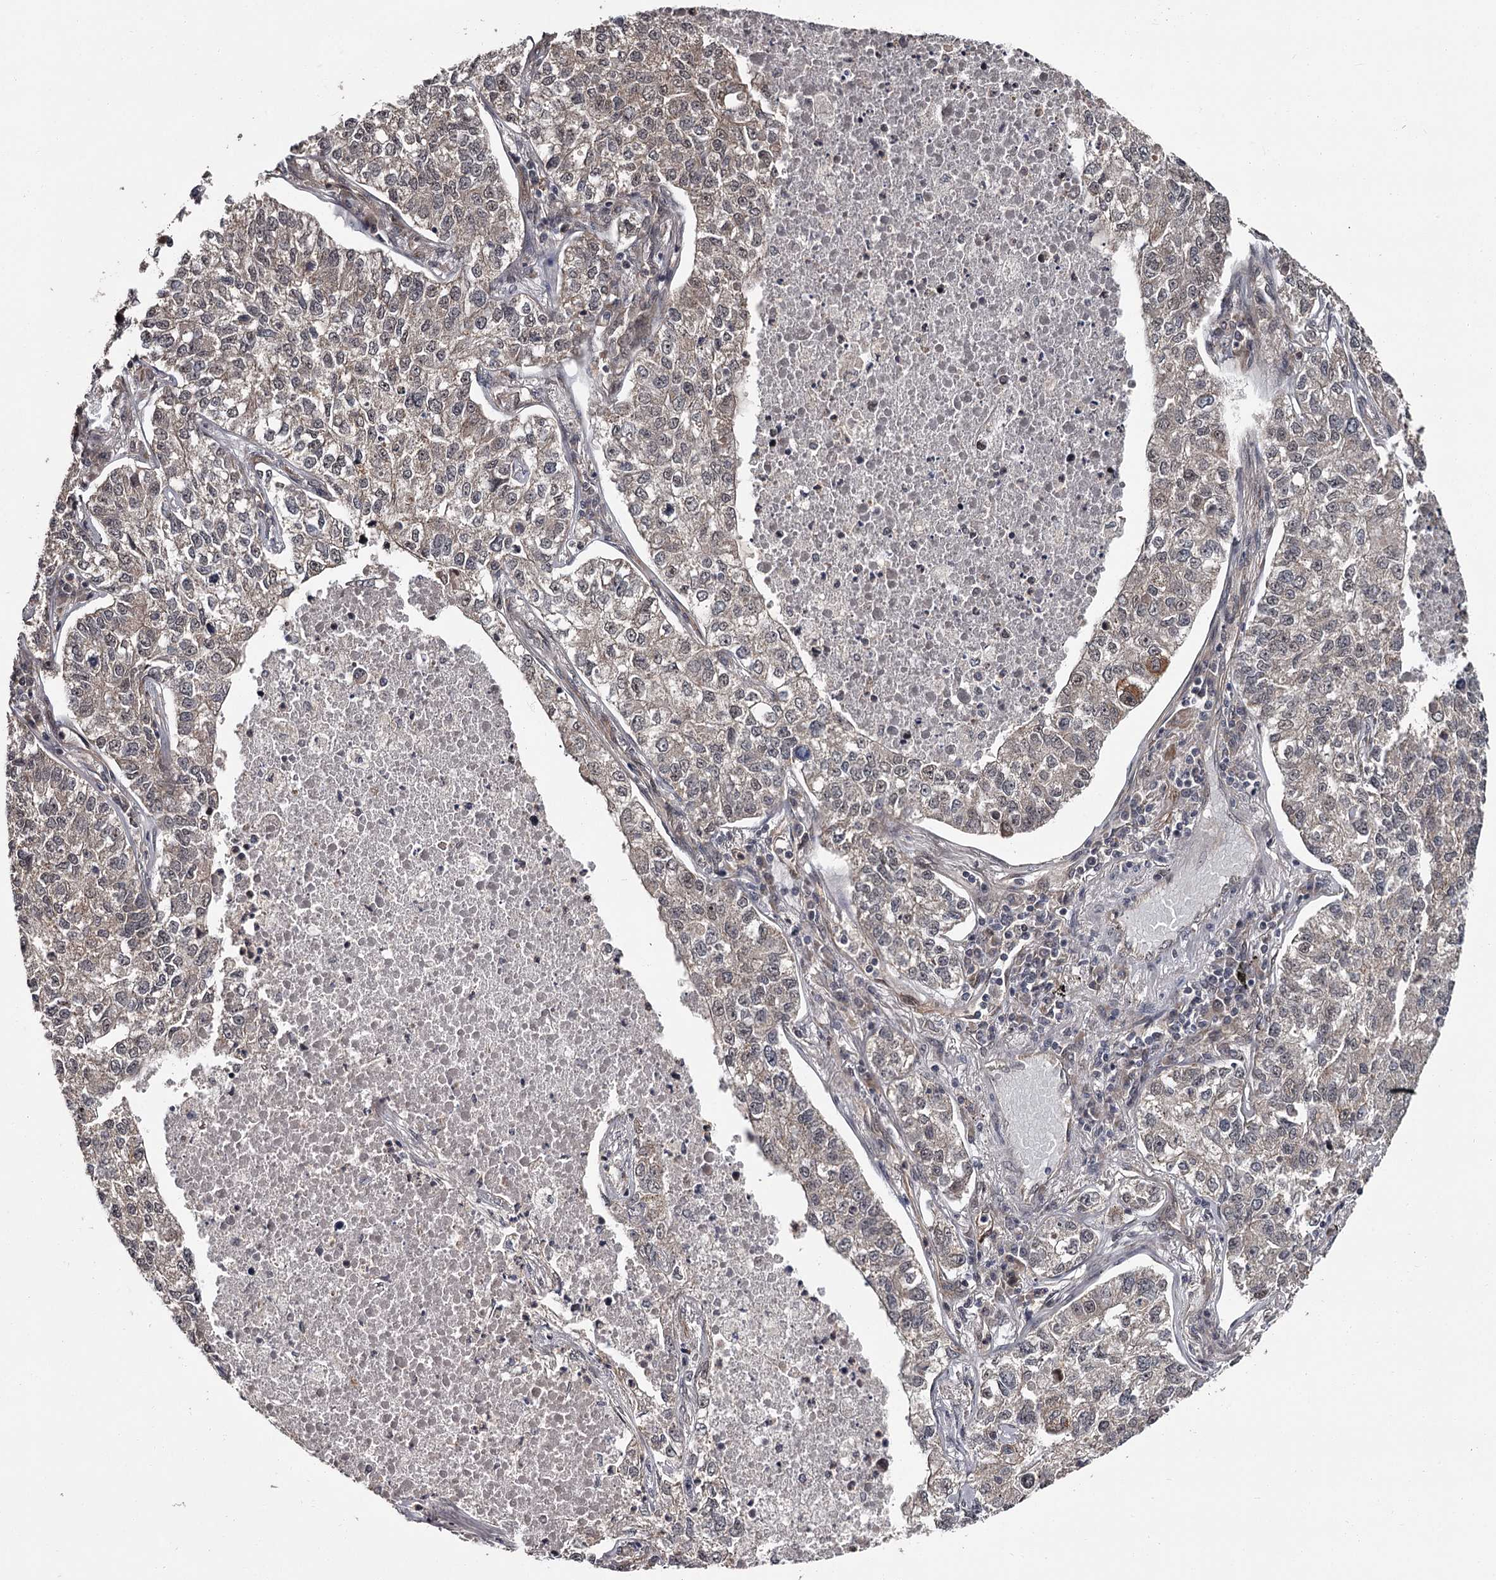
{"staining": {"intensity": "weak", "quantity": "<25%", "location": "cytoplasmic/membranous"}, "tissue": "lung cancer", "cell_type": "Tumor cells", "image_type": "cancer", "snomed": [{"axis": "morphology", "description": "Adenocarcinoma, NOS"}, {"axis": "topography", "description": "Lung"}], "caption": "Tumor cells are negative for protein expression in human lung adenocarcinoma.", "gene": "CDC42EP2", "patient": {"sex": "male", "age": 49}}